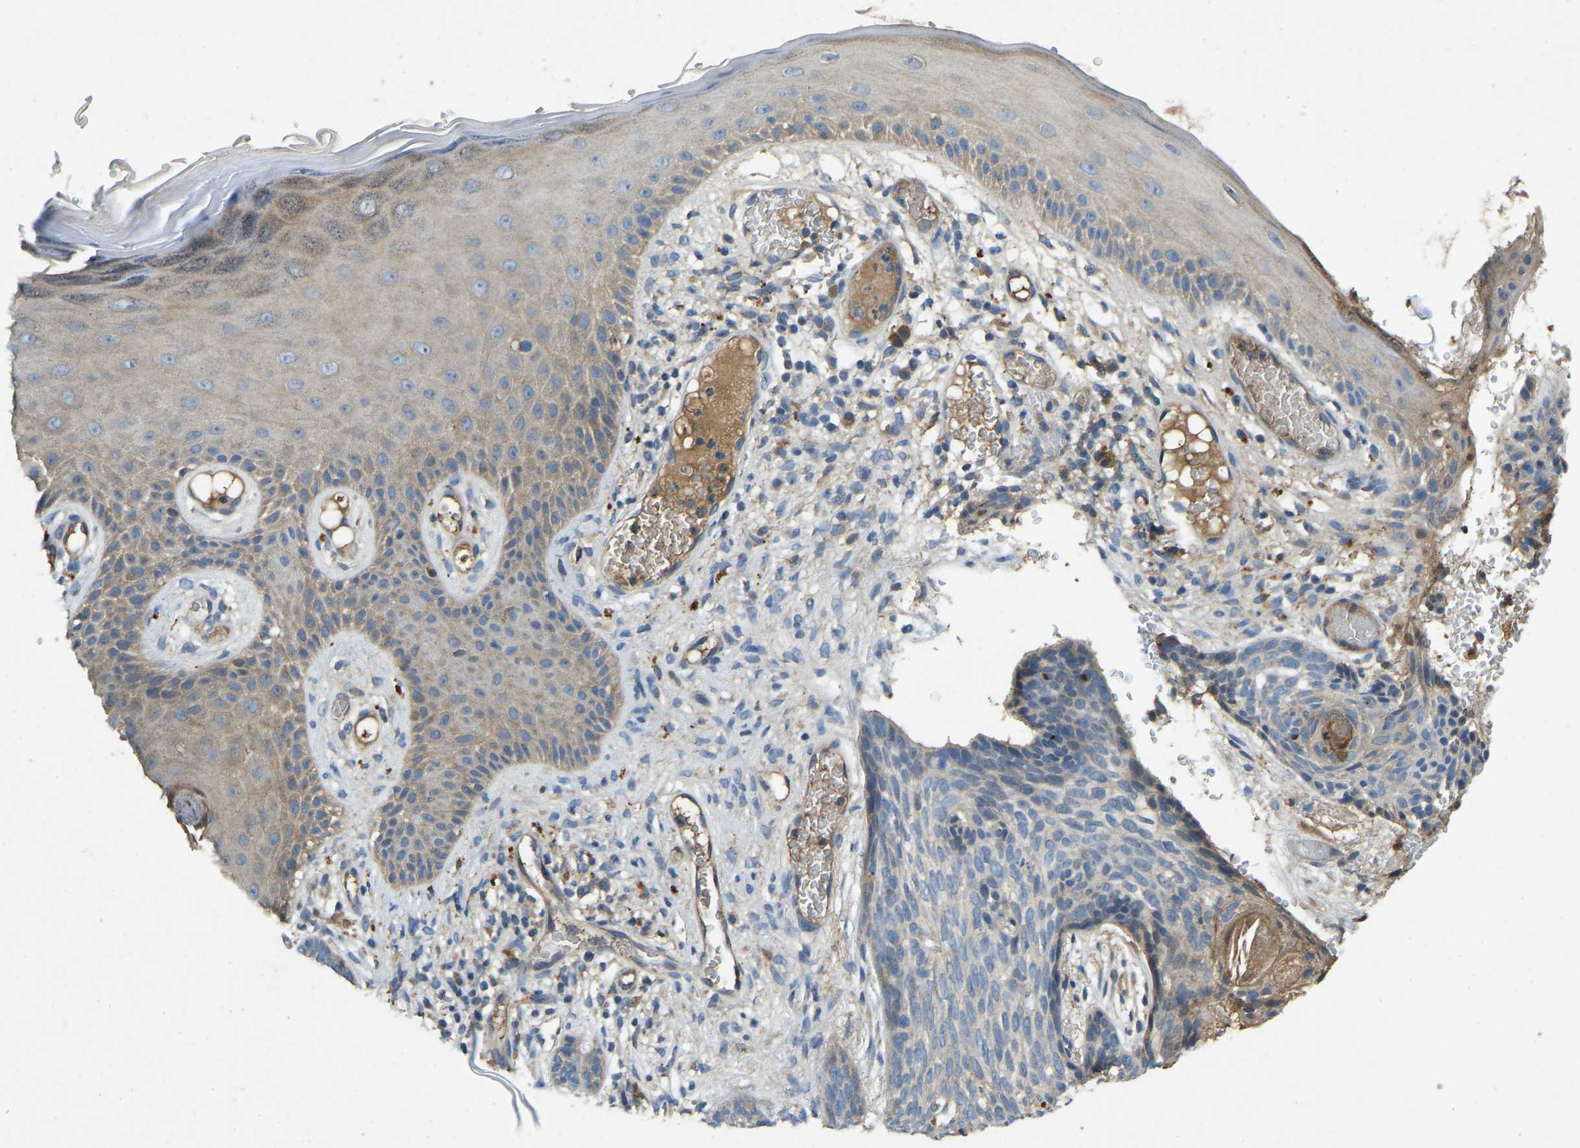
{"staining": {"intensity": "negative", "quantity": "none", "location": "none"}, "tissue": "skin cancer", "cell_type": "Tumor cells", "image_type": "cancer", "snomed": [{"axis": "morphology", "description": "Basal cell carcinoma"}, {"axis": "topography", "description": "Skin"}], "caption": "Immunohistochemical staining of skin basal cell carcinoma displays no significant expression in tumor cells.", "gene": "ATP8B1", "patient": {"sex": "female", "age": 59}}